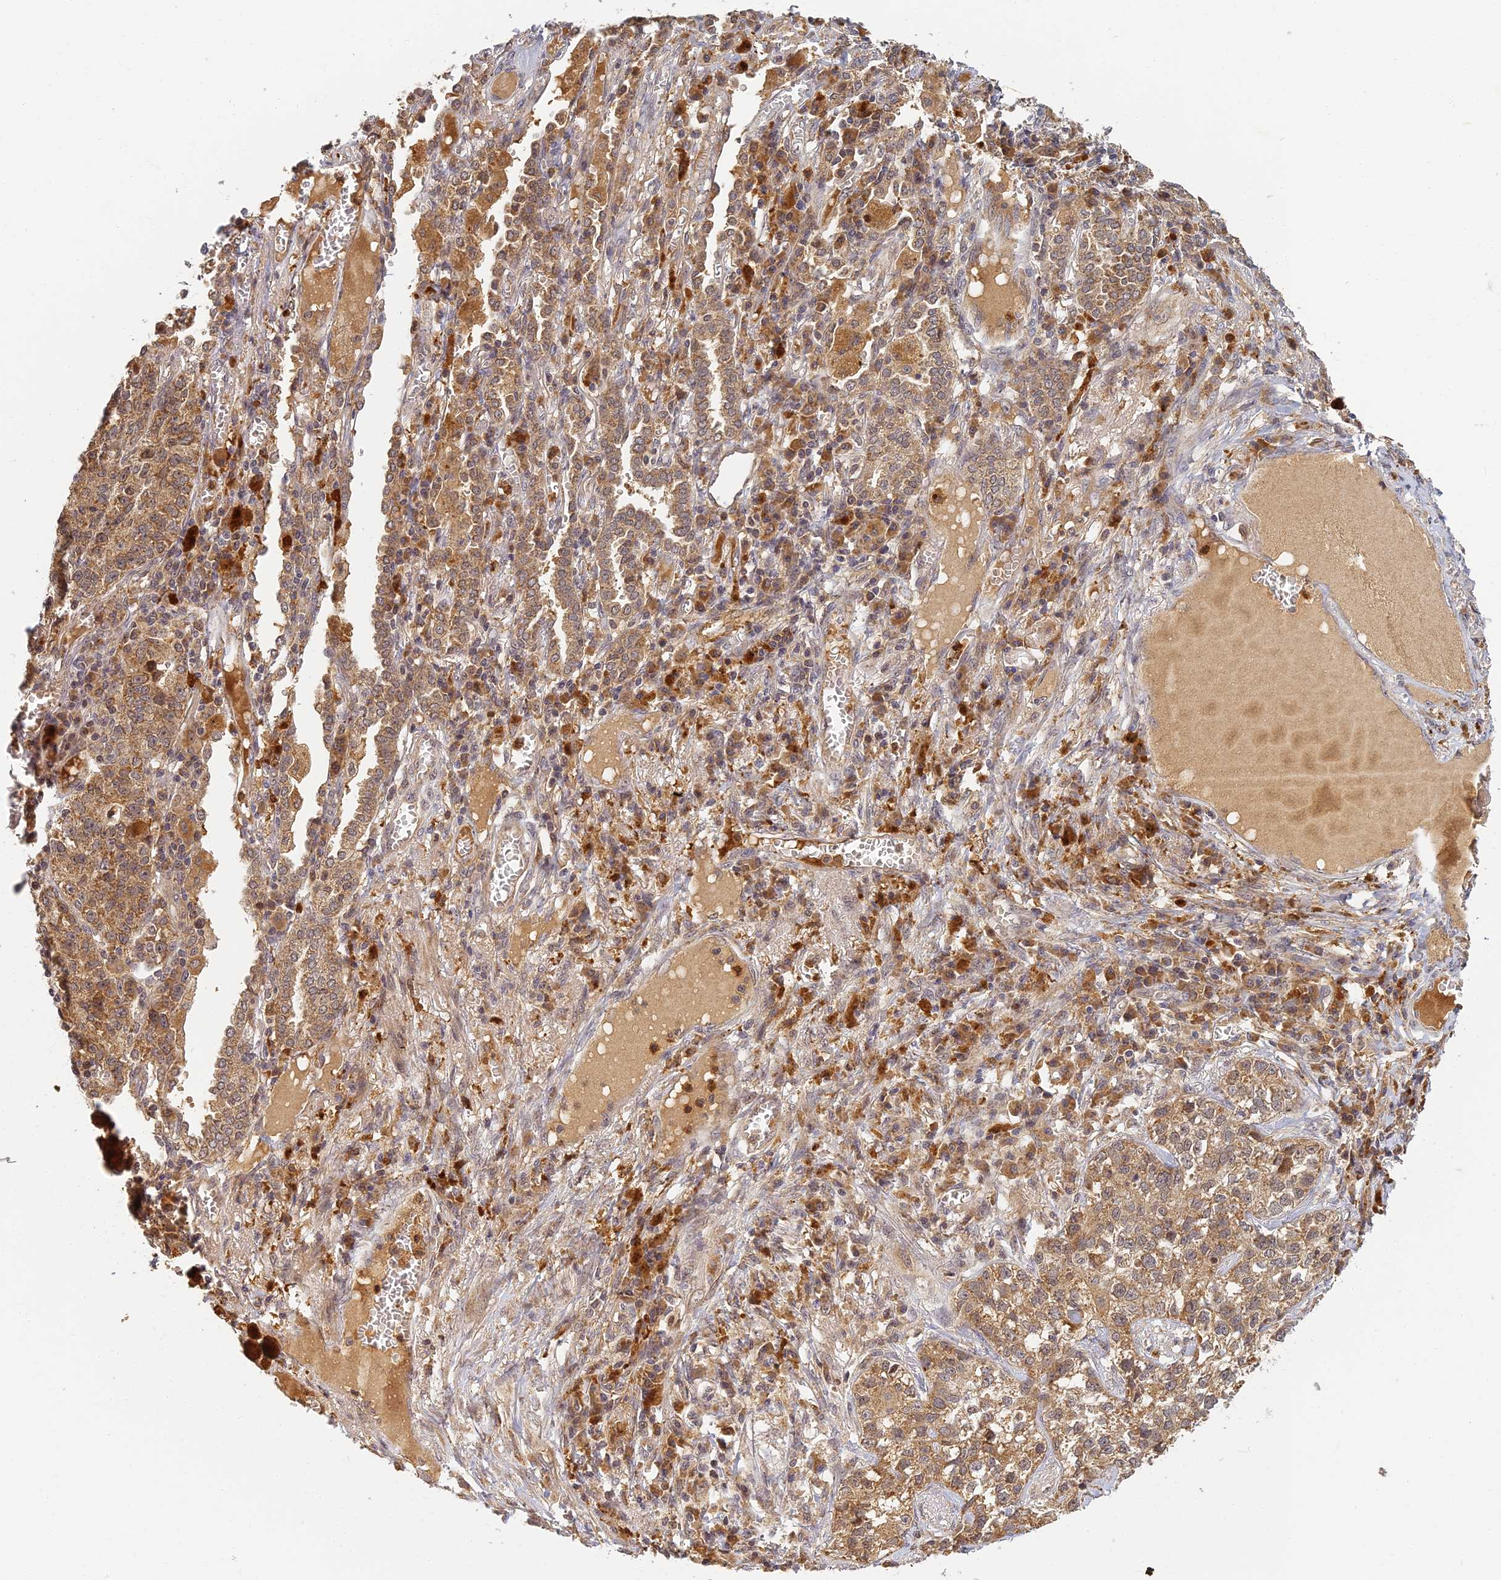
{"staining": {"intensity": "moderate", "quantity": ">75%", "location": "cytoplasmic/membranous"}, "tissue": "lung cancer", "cell_type": "Tumor cells", "image_type": "cancer", "snomed": [{"axis": "morphology", "description": "Adenocarcinoma, NOS"}, {"axis": "topography", "description": "Lung"}], "caption": "DAB (3,3'-diaminobenzidine) immunohistochemical staining of human lung adenocarcinoma shows moderate cytoplasmic/membranous protein expression in about >75% of tumor cells. The staining was performed using DAB, with brown indicating positive protein expression. Nuclei are stained blue with hematoxylin.", "gene": "RGL3", "patient": {"sex": "male", "age": 49}}